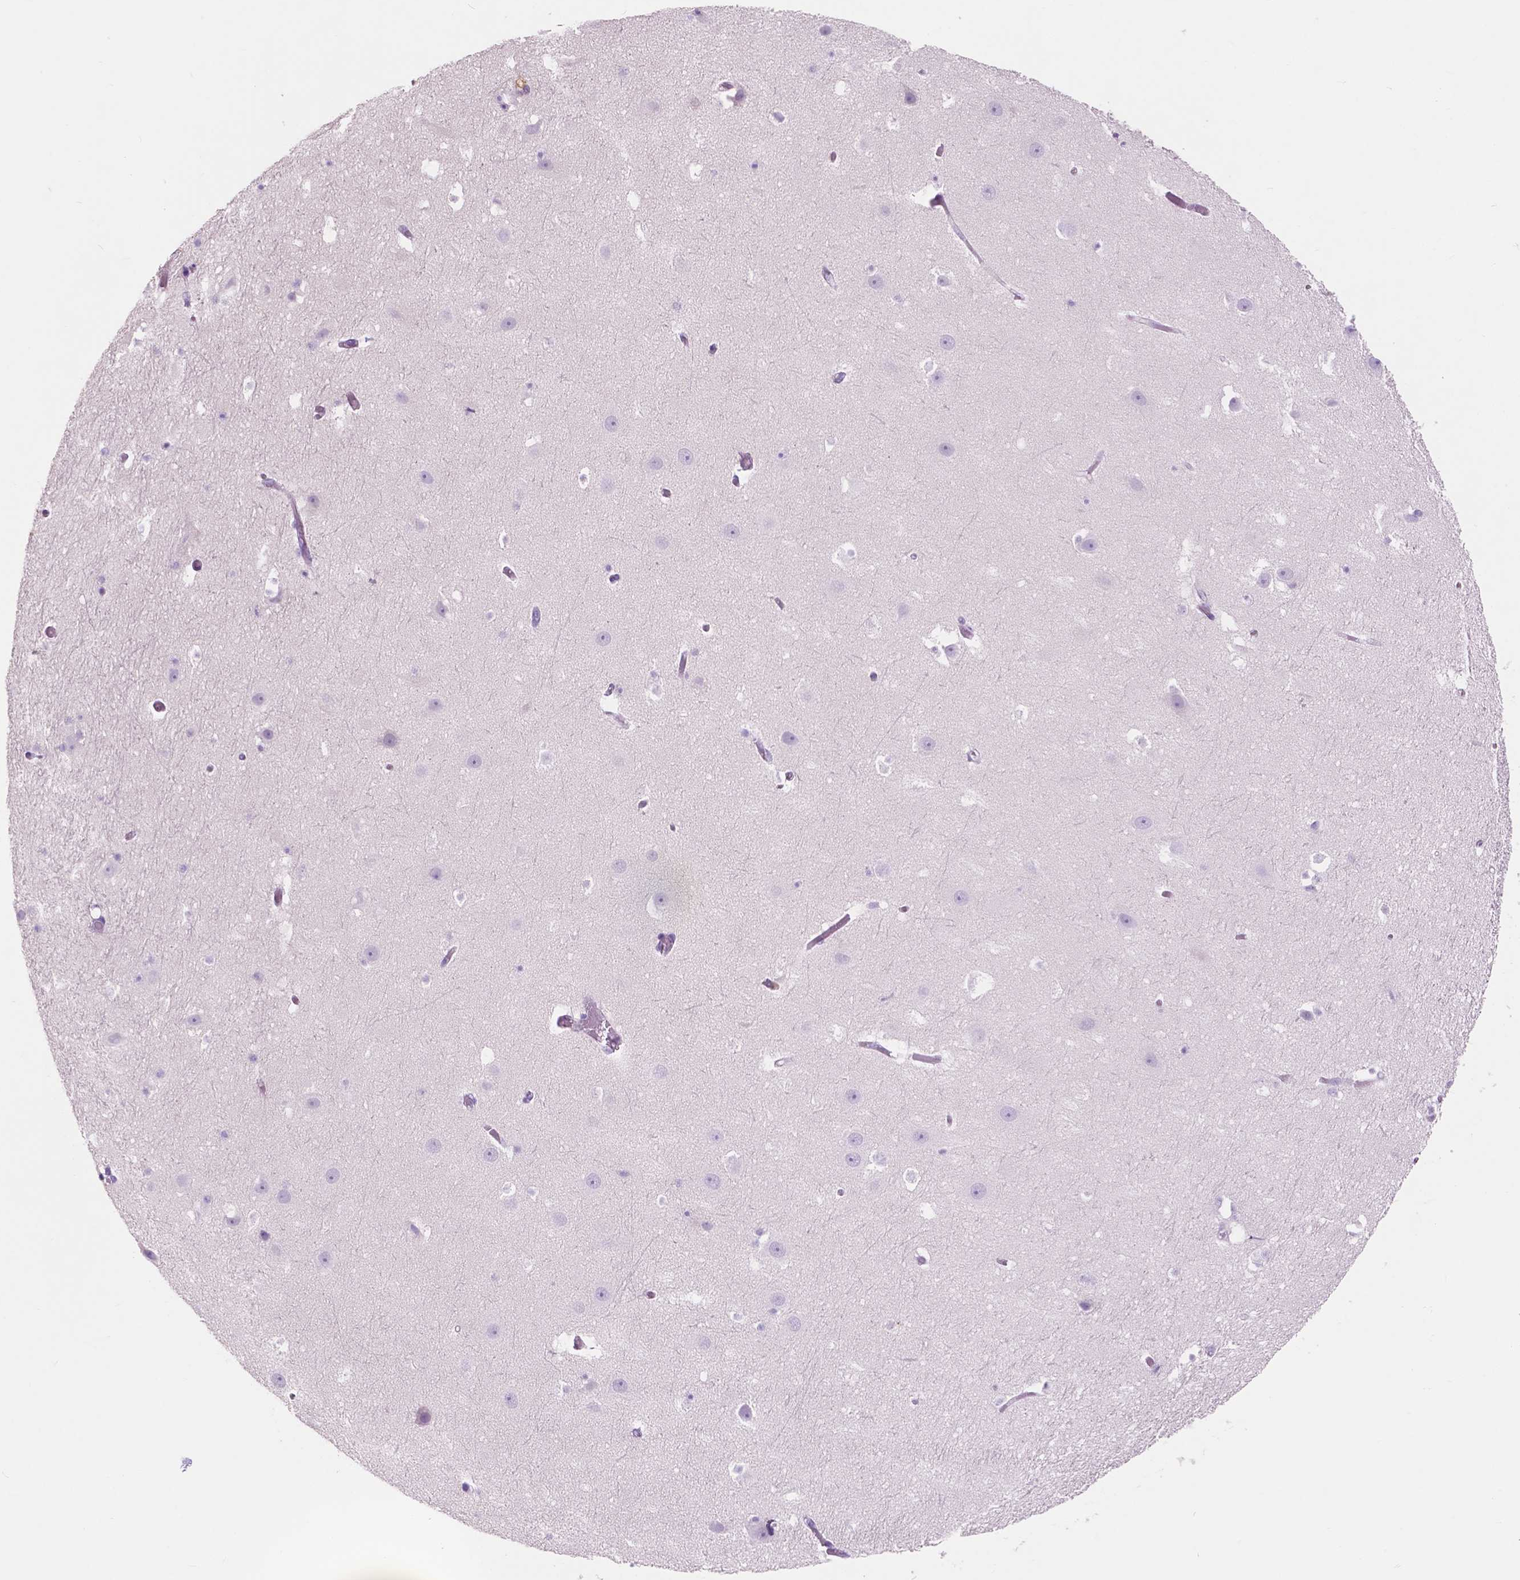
{"staining": {"intensity": "negative", "quantity": "none", "location": "none"}, "tissue": "hippocampus", "cell_type": "Glial cells", "image_type": "normal", "snomed": [{"axis": "morphology", "description": "Normal tissue, NOS"}, {"axis": "topography", "description": "Hippocampus"}], "caption": "Protein analysis of benign hippocampus reveals no significant expression in glial cells. Brightfield microscopy of immunohistochemistry (IHC) stained with DAB (brown) and hematoxylin (blue), captured at high magnification.", "gene": "CUZD1", "patient": {"sex": "male", "age": 26}}